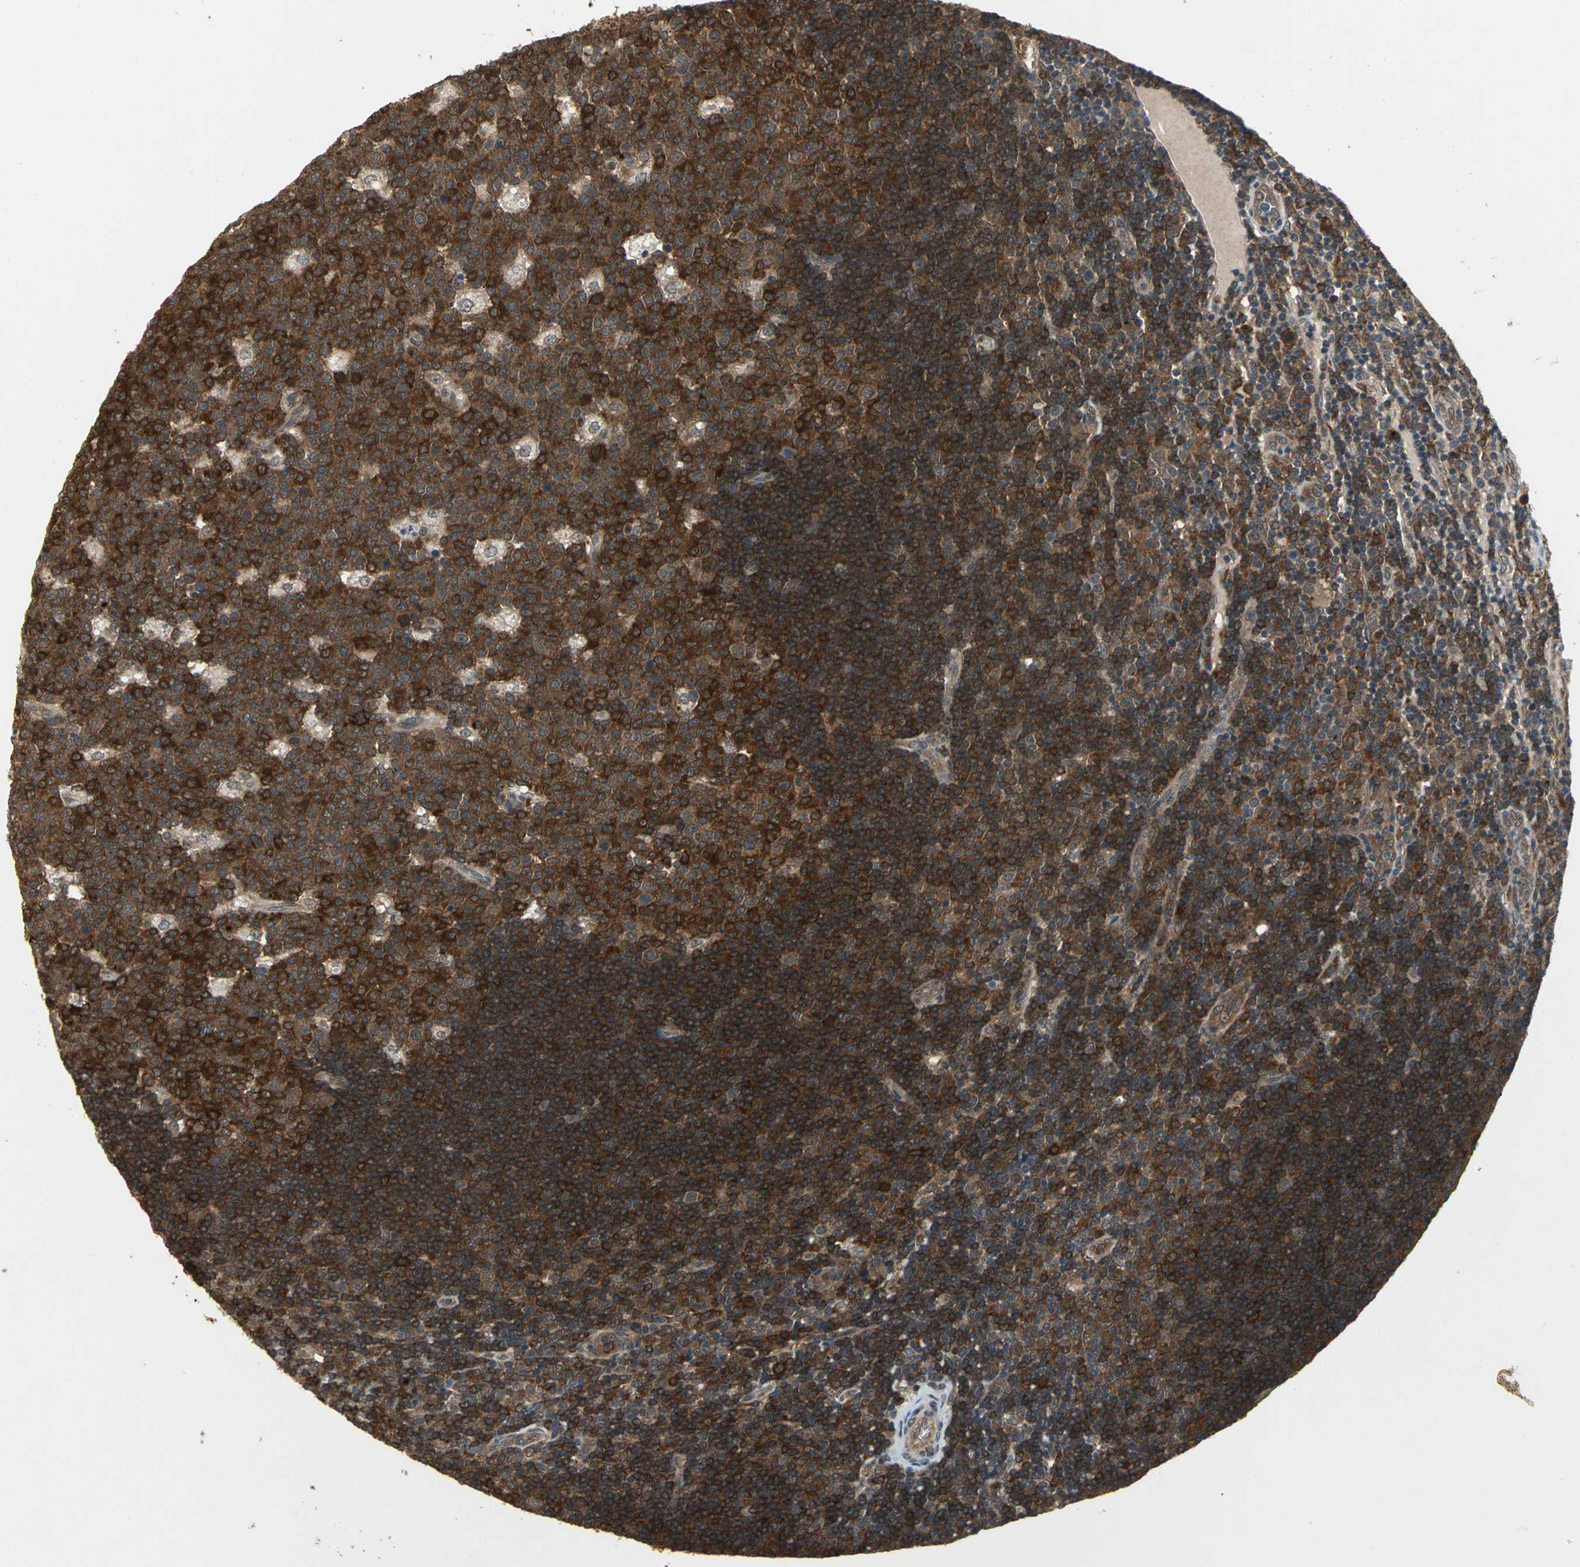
{"staining": {"intensity": "strong", "quantity": ">75%", "location": "cytoplasmic/membranous"}, "tissue": "lymph node", "cell_type": "Germinal center cells", "image_type": "normal", "snomed": [{"axis": "morphology", "description": "Normal tissue, NOS"}, {"axis": "topography", "description": "Lymph node"}, {"axis": "topography", "description": "Salivary gland"}], "caption": "IHC image of benign lymph node: human lymph node stained using IHC exhibits high levels of strong protein expression localized specifically in the cytoplasmic/membranous of germinal center cells, appearing as a cytoplasmic/membranous brown color.", "gene": "NFKBIE", "patient": {"sex": "male", "age": 8}}